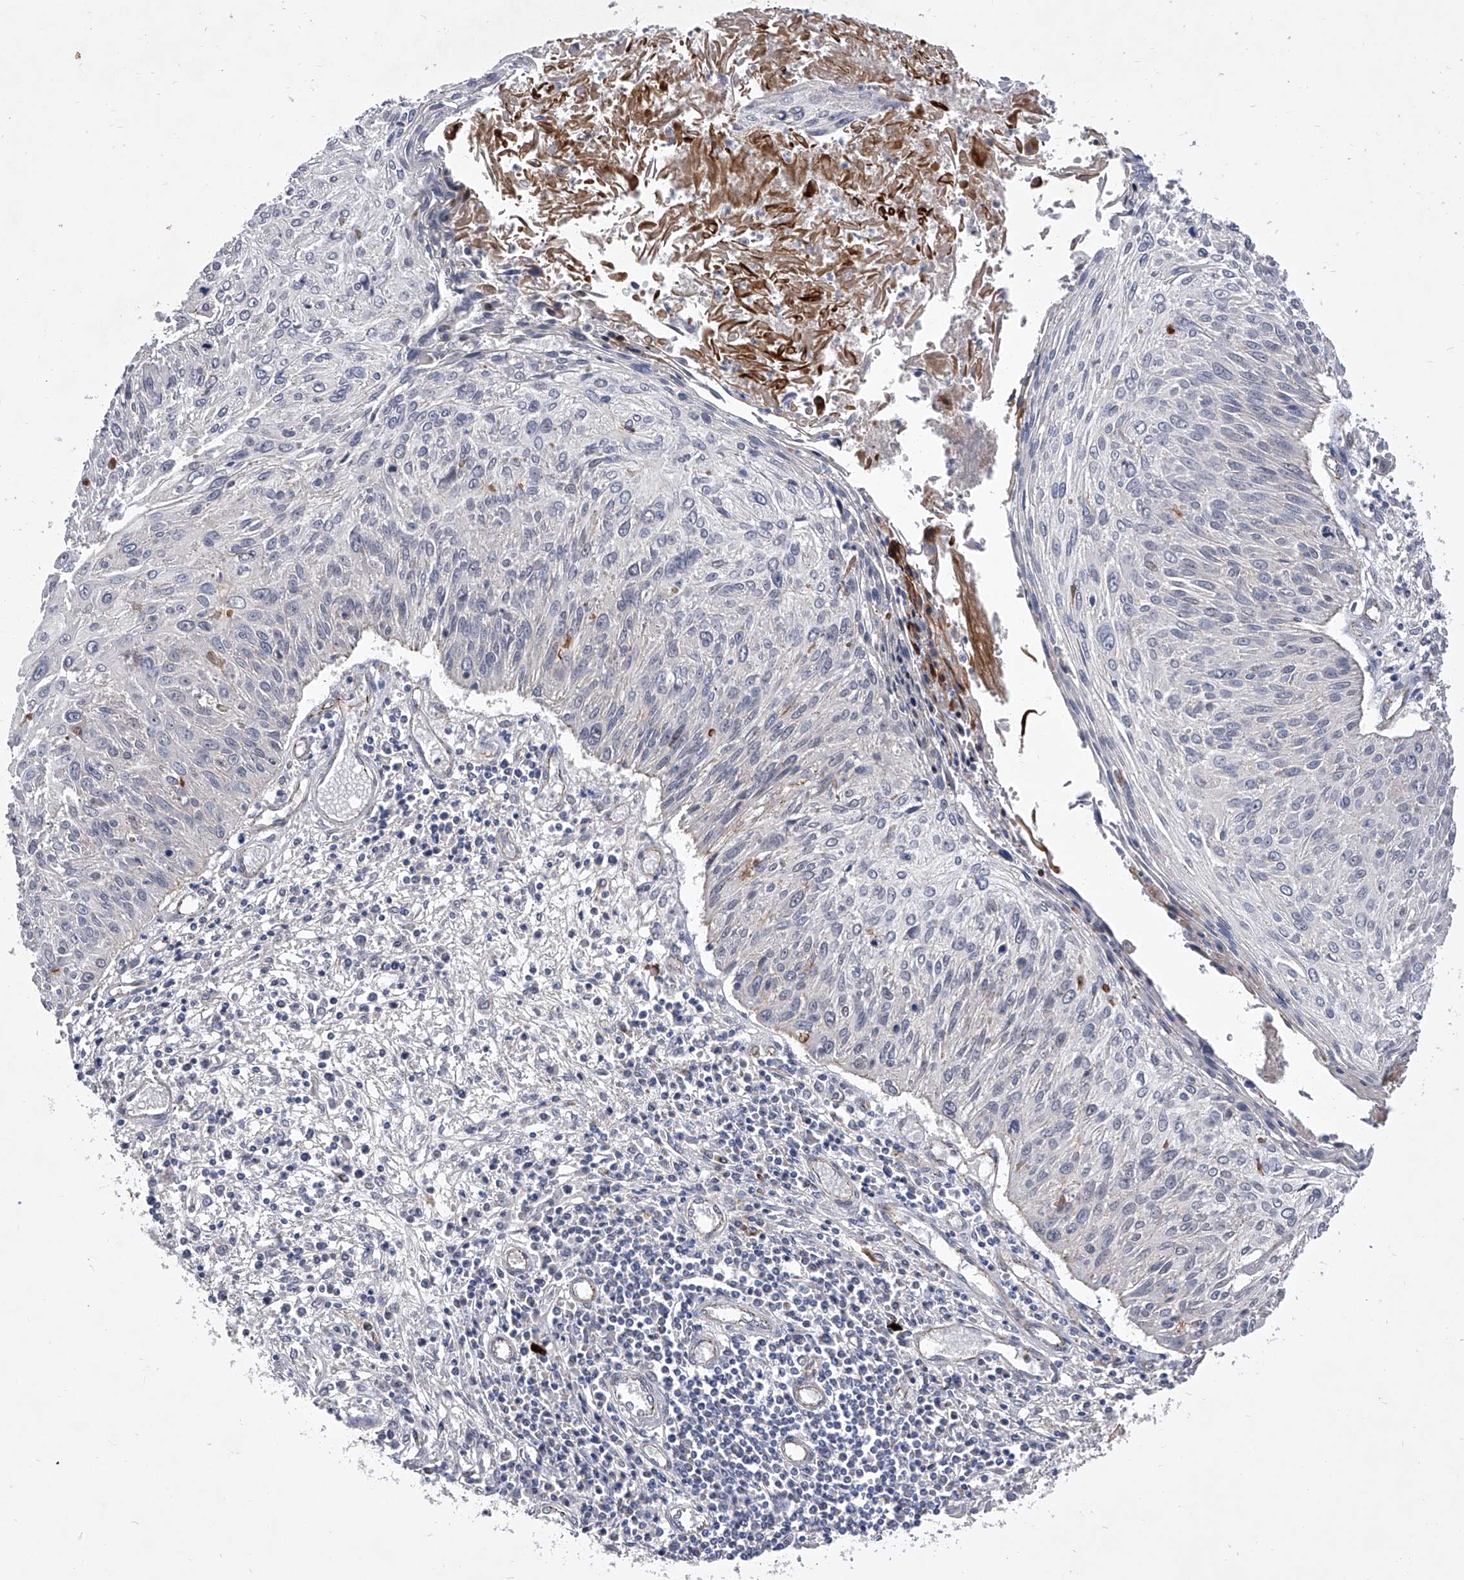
{"staining": {"intensity": "negative", "quantity": "none", "location": "none"}, "tissue": "cervical cancer", "cell_type": "Tumor cells", "image_type": "cancer", "snomed": [{"axis": "morphology", "description": "Squamous cell carcinoma, NOS"}, {"axis": "topography", "description": "Cervix"}], "caption": "DAB immunohistochemical staining of cervical squamous cell carcinoma shows no significant expression in tumor cells.", "gene": "MINDY4", "patient": {"sex": "female", "age": 51}}